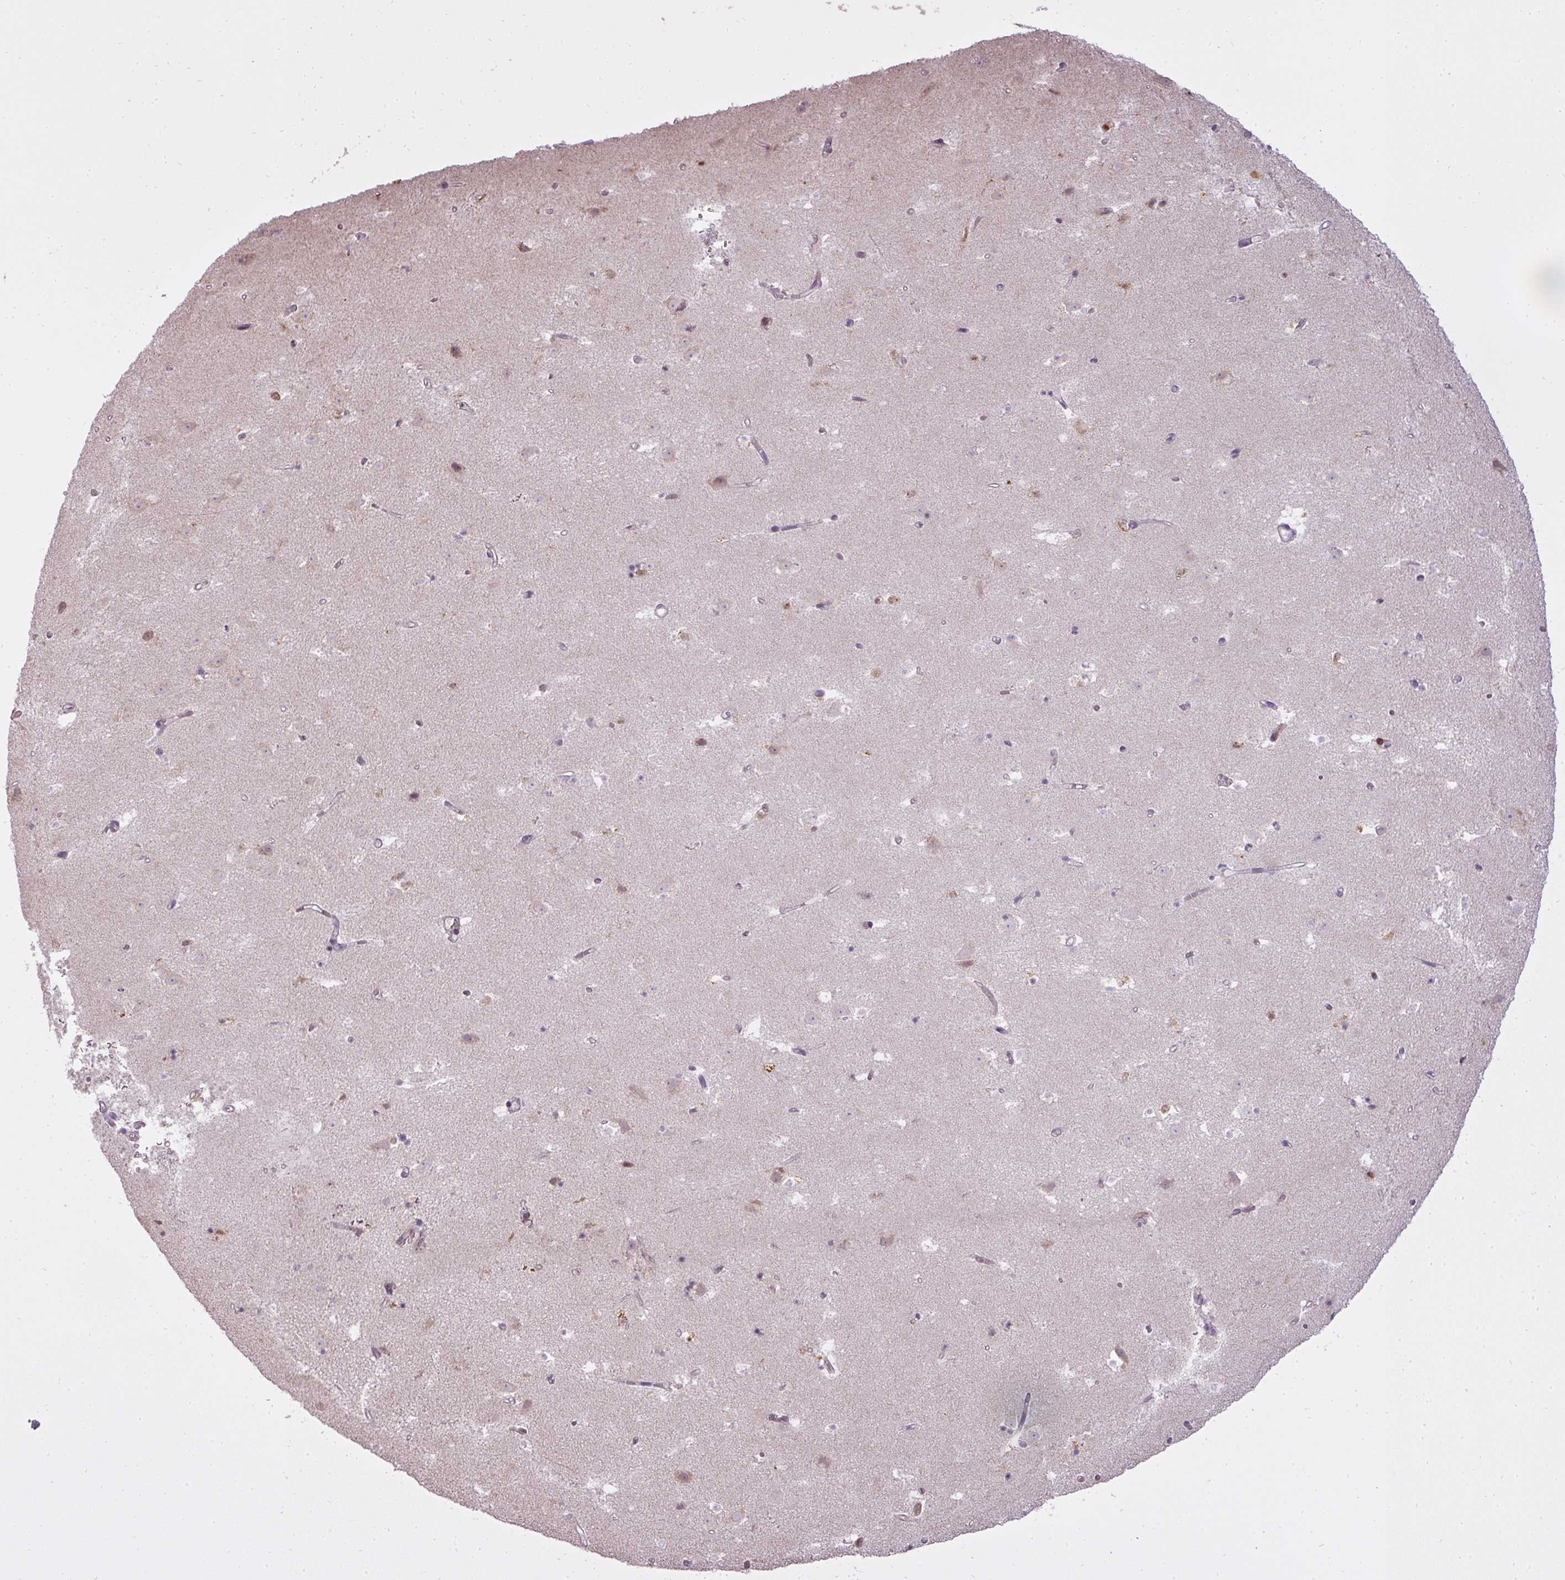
{"staining": {"intensity": "weak", "quantity": "25%-75%", "location": "cytoplasmic/membranous"}, "tissue": "caudate", "cell_type": "Glial cells", "image_type": "normal", "snomed": [{"axis": "morphology", "description": "Normal tissue, NOS"}, {"axis": "topography", "description": "Lateral ventricle wall"}], "caption": "Caudate stained with DAB (3,3'-diaminobenzidine) immunohistochemistry (IHC) reveals low levels of weak cytoplasmic/membranous positivity in approximately 25%-75% of glial cells.", "gene": "STK4", "patient": {"sex": "male", "age": 58}}